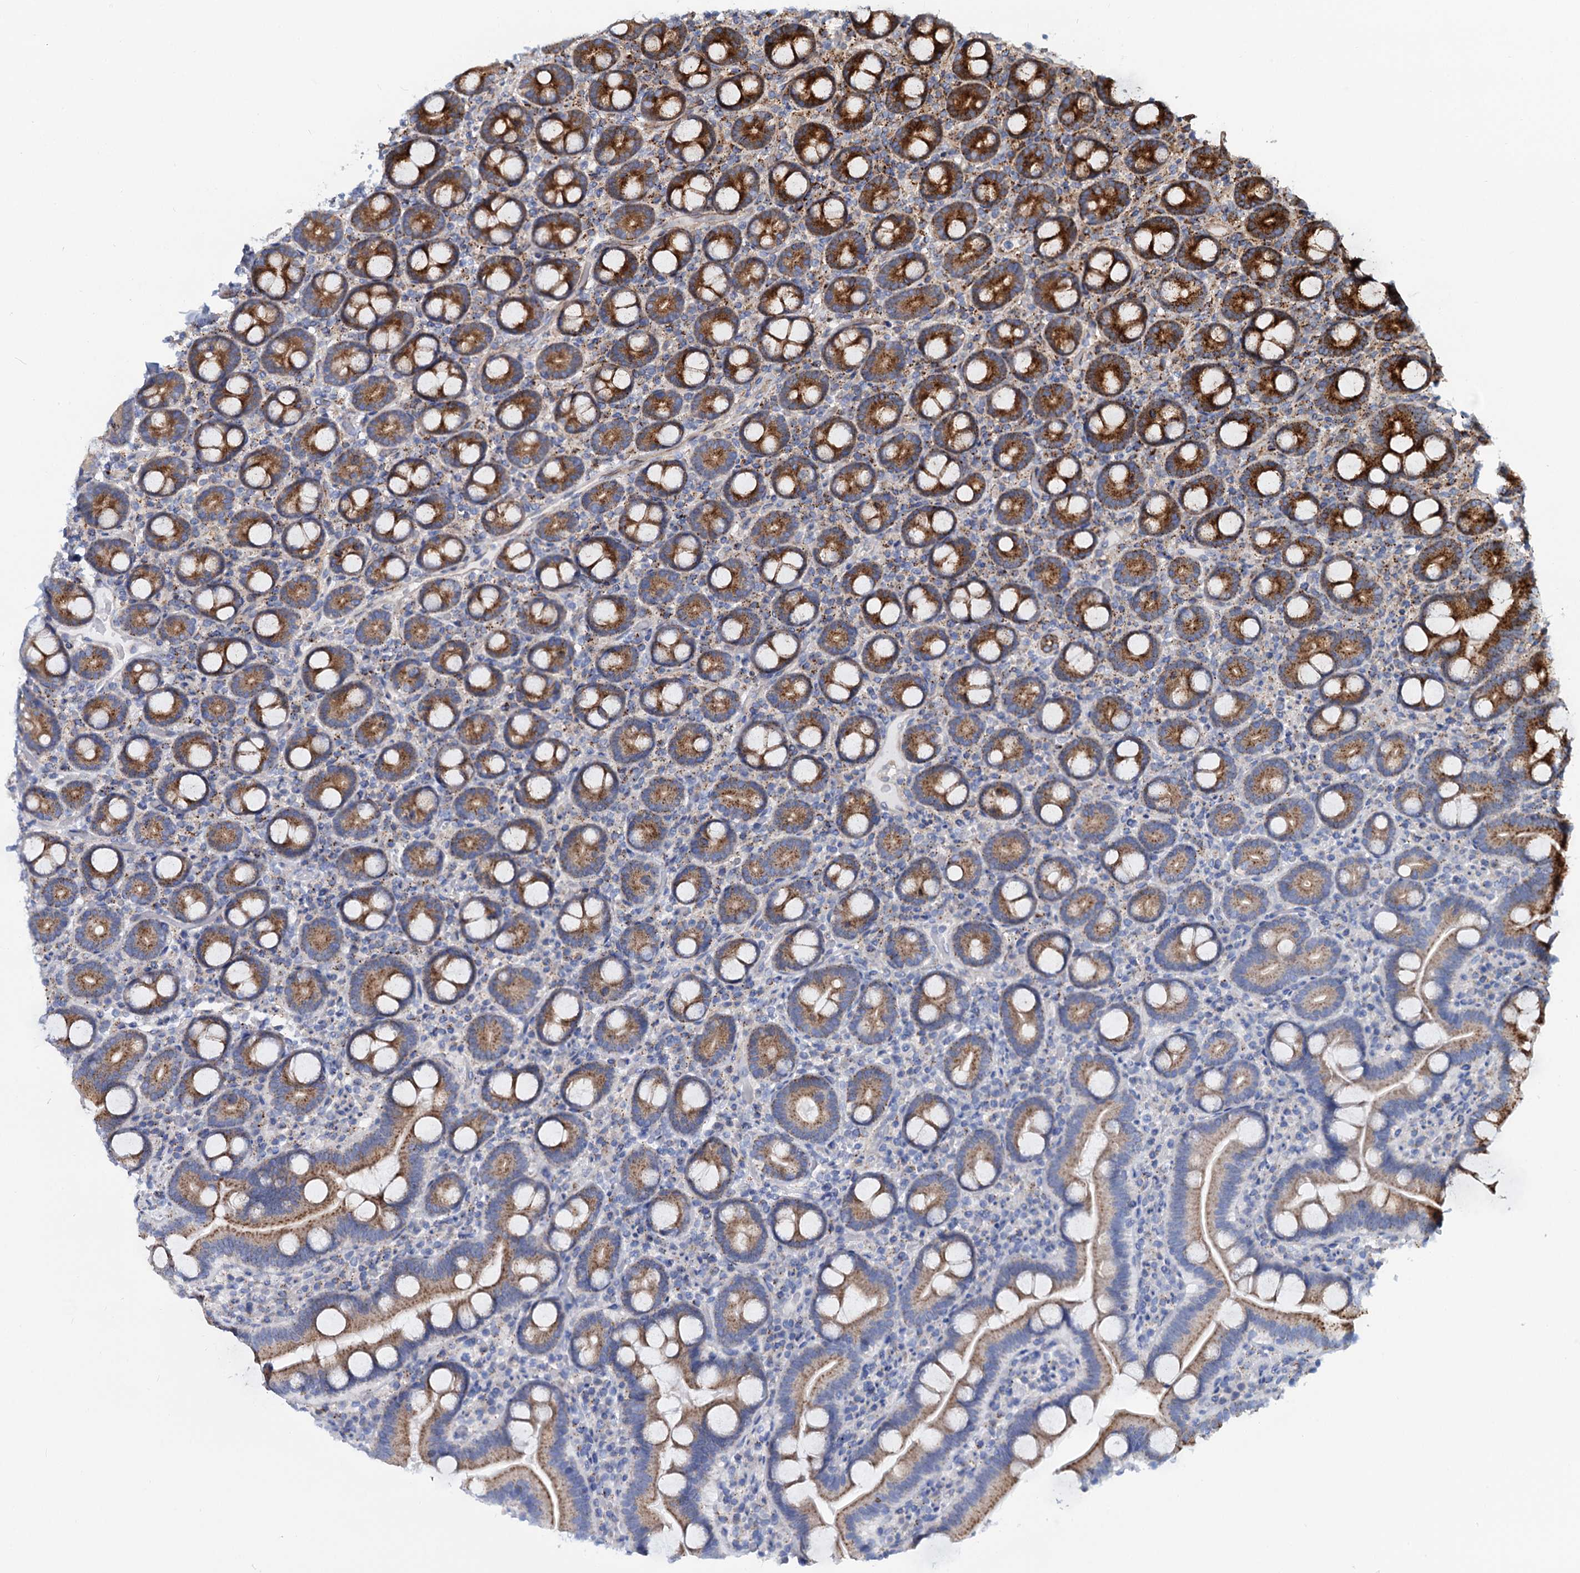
{"staining": {"intensity": "strong", "quantity": ">75%", "location": "cytoplasmic/membranous"}, "tissue": "duodenum", "cell_type": "Glandular cells", "image_type": "normal", "snomed": [{"axis": "morphology", "description": "Normal tissue, NOS"}, {"axis": "topography", "description": "Duodenum"}], "caption": "Duodenum stained with DAB (3,3'-diaminobenzidine) immunohistochemistry reveals high levels of strong cytoplasmic/membranous expression in about >75% of glandular cells.", "gene": "PSEN1", "patient": {"sex": "male", "age": 55}}